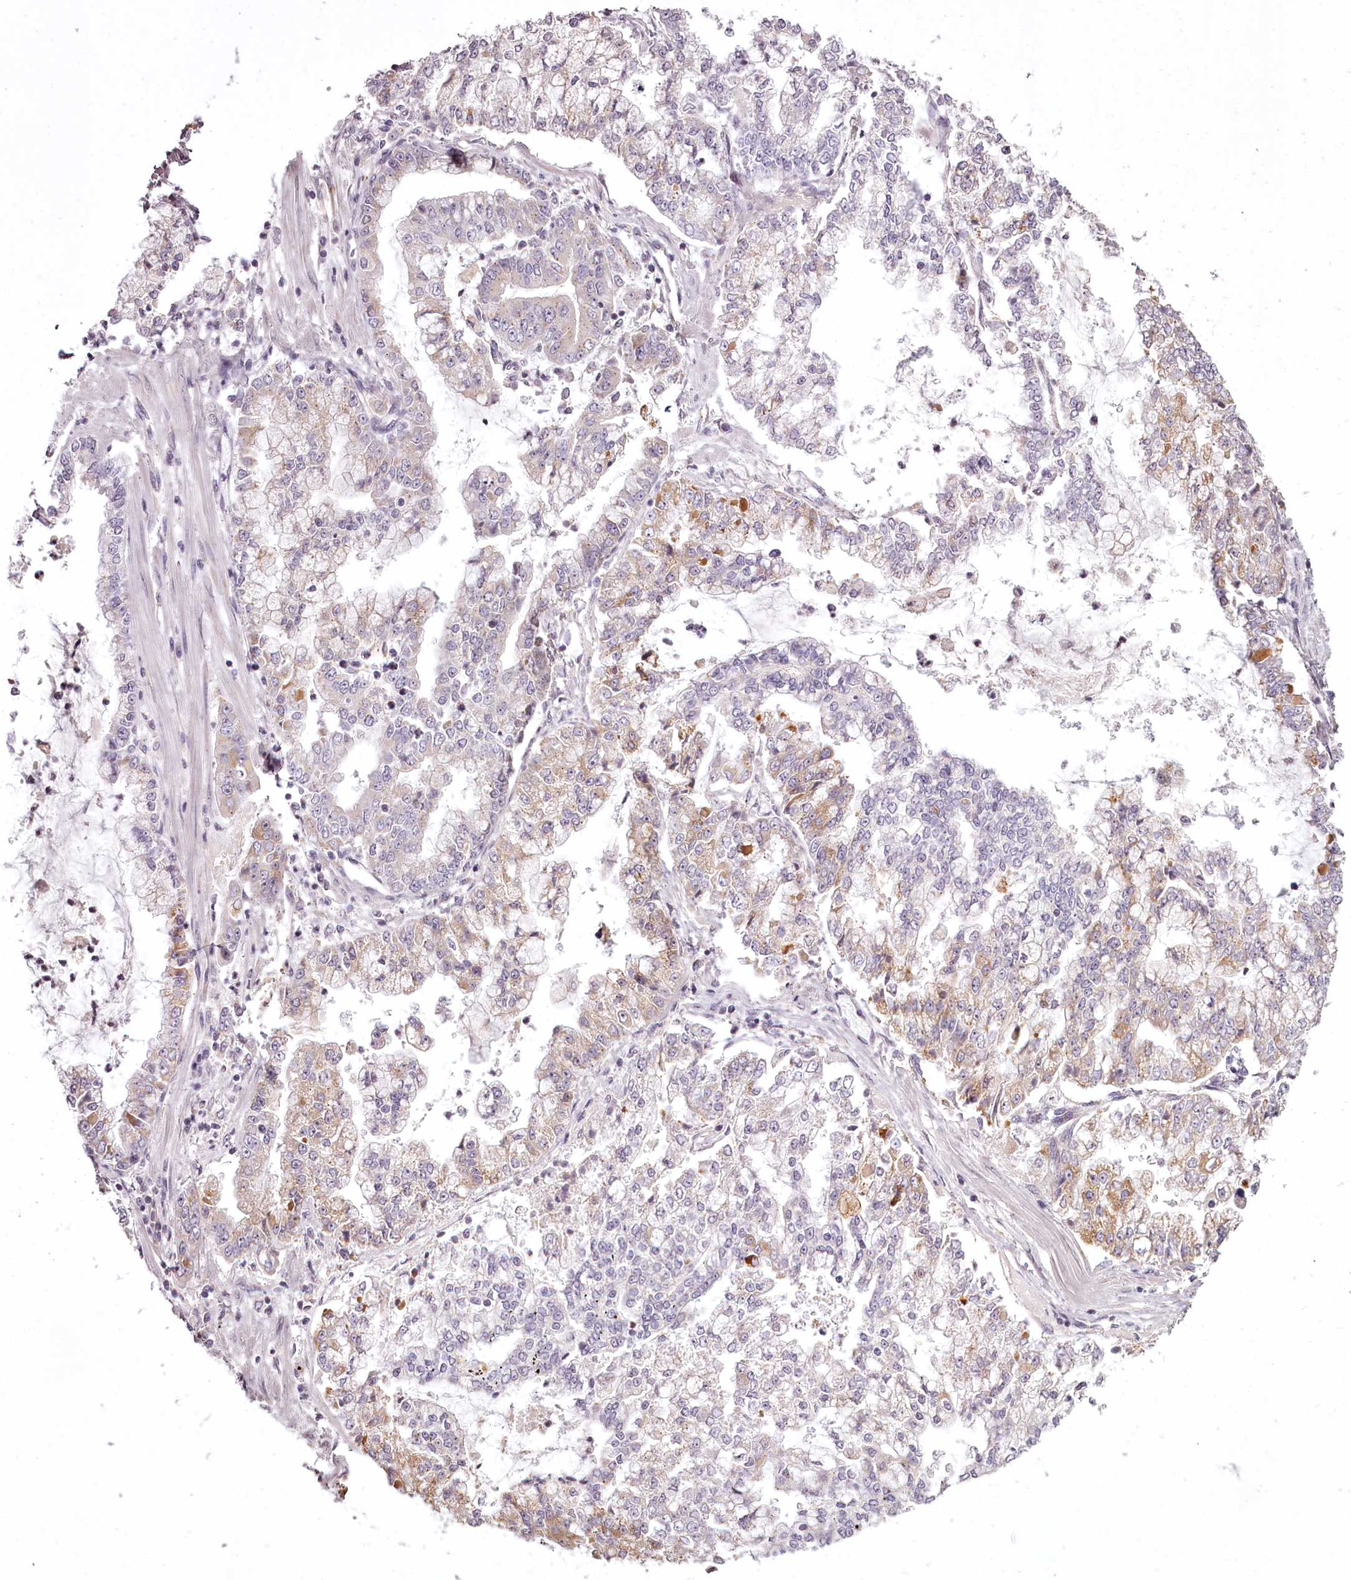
{"staining": {"intensity": "weak", "quantity": "<25%", "location": "cytoplasmic/membranous"}, "tissue": "stomach cancer", "cell_type": "Tumor cells", "image_type": "cancer", "snomed": [{"axis": "morphology", "description": "Adenocarcinoma, NOS"}, {"axis": "topography", "description": "Stomach"}], "caption": "The micrograph exhibits no staining of tumor cells in adenocarcinoma (stomach).", "gene": "CCDC92", "patient": {"sex": "male", "age": 76}}